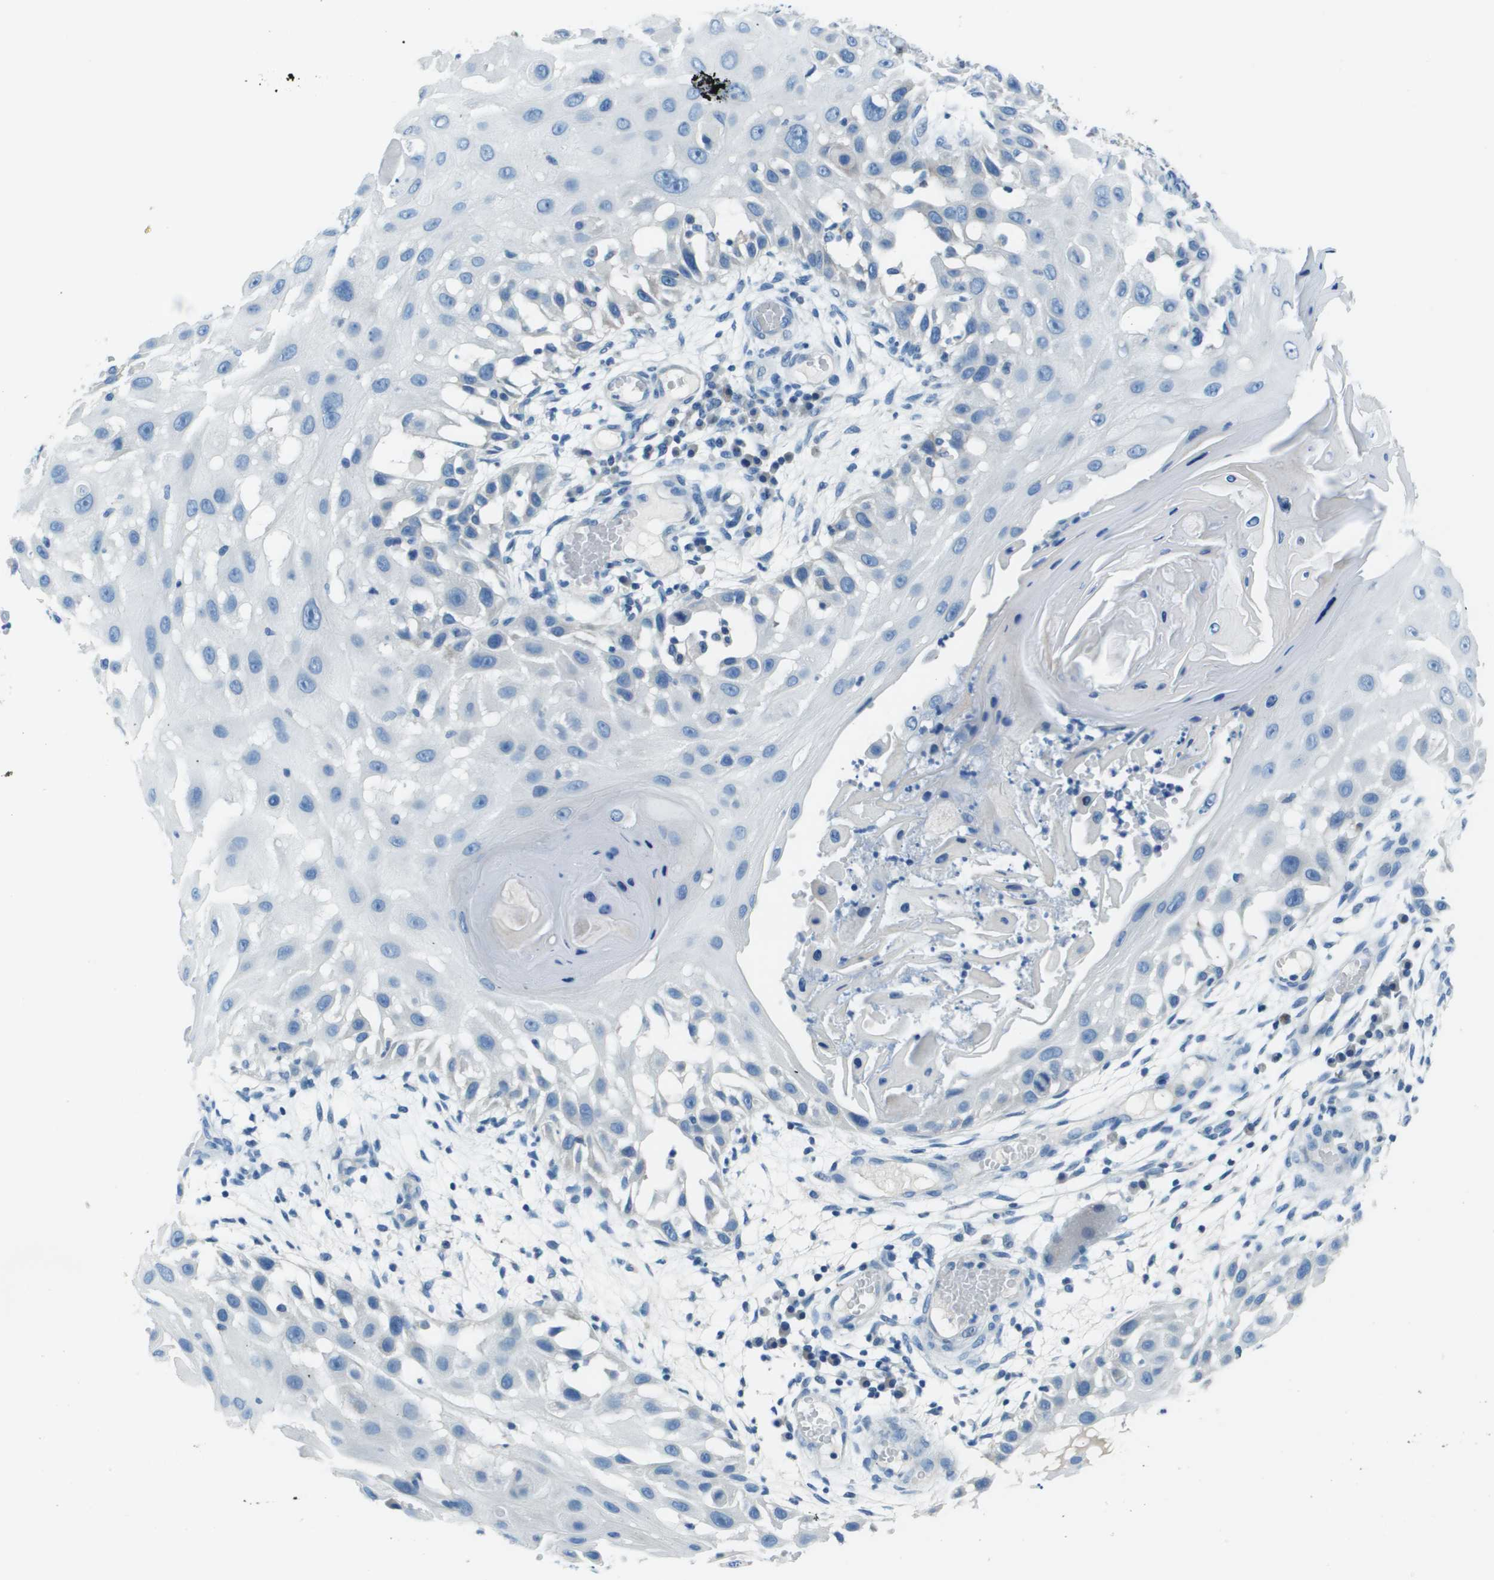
{"staining": {"intensity": "negative", "quantity": "none", "location": "none"}, "tissue": "skin cancer", "cell_type": "Tumor cells", "image_type": "cancer", "snomed": [{"axis": "morphology", "description": "Squamous cell carcinoma, NOS"}, {"axis": "topography", "description": "Skin"}], "caption": "The immunohistochemistry photomicrograph has no significant positivity in tumor cells of skin cancer (squamous cell carcinoma) tissue.", "gene": "STIP1", "patient": {"sex": "female", "age": 44}}